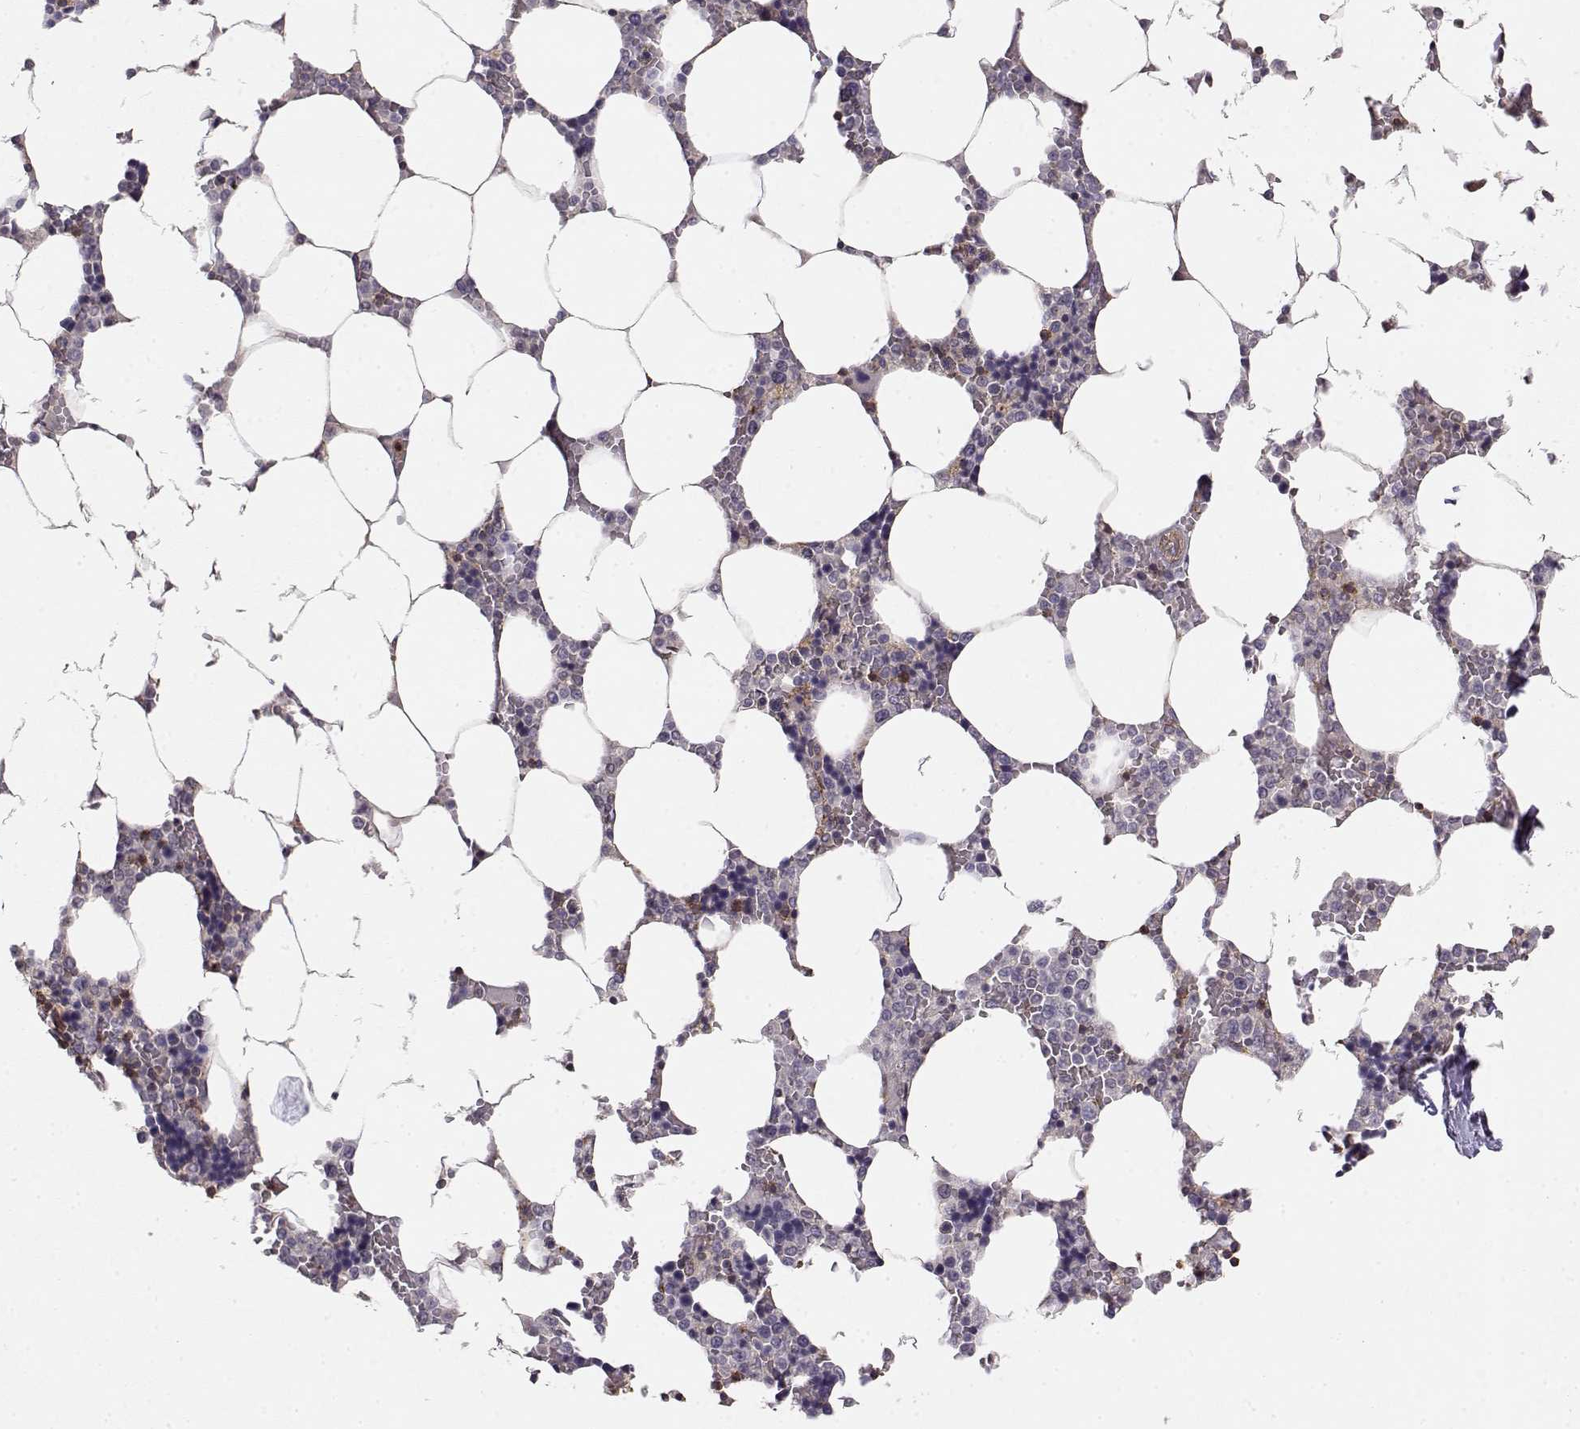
{"staining": {"intensity": "weak", "quantity": "<25%", "location": "cytoplasmic/membranous"}, "tissue": "bone marrow", "cell_type": "Hematopoietic cells", "image_type": "normal", "snomed": [{"axis": "morphology", "description": "Normal tissue, NOS"}, {"axis": "topography", "description": "Bone marrow"}], "caption": "An IHC micrograph of unremarkable bone marrow is shown. There is no staining in hematopoietic cells of bone marrow.", "gene": "IFITM1", "patient": {"sex": "female", "age": 52}}